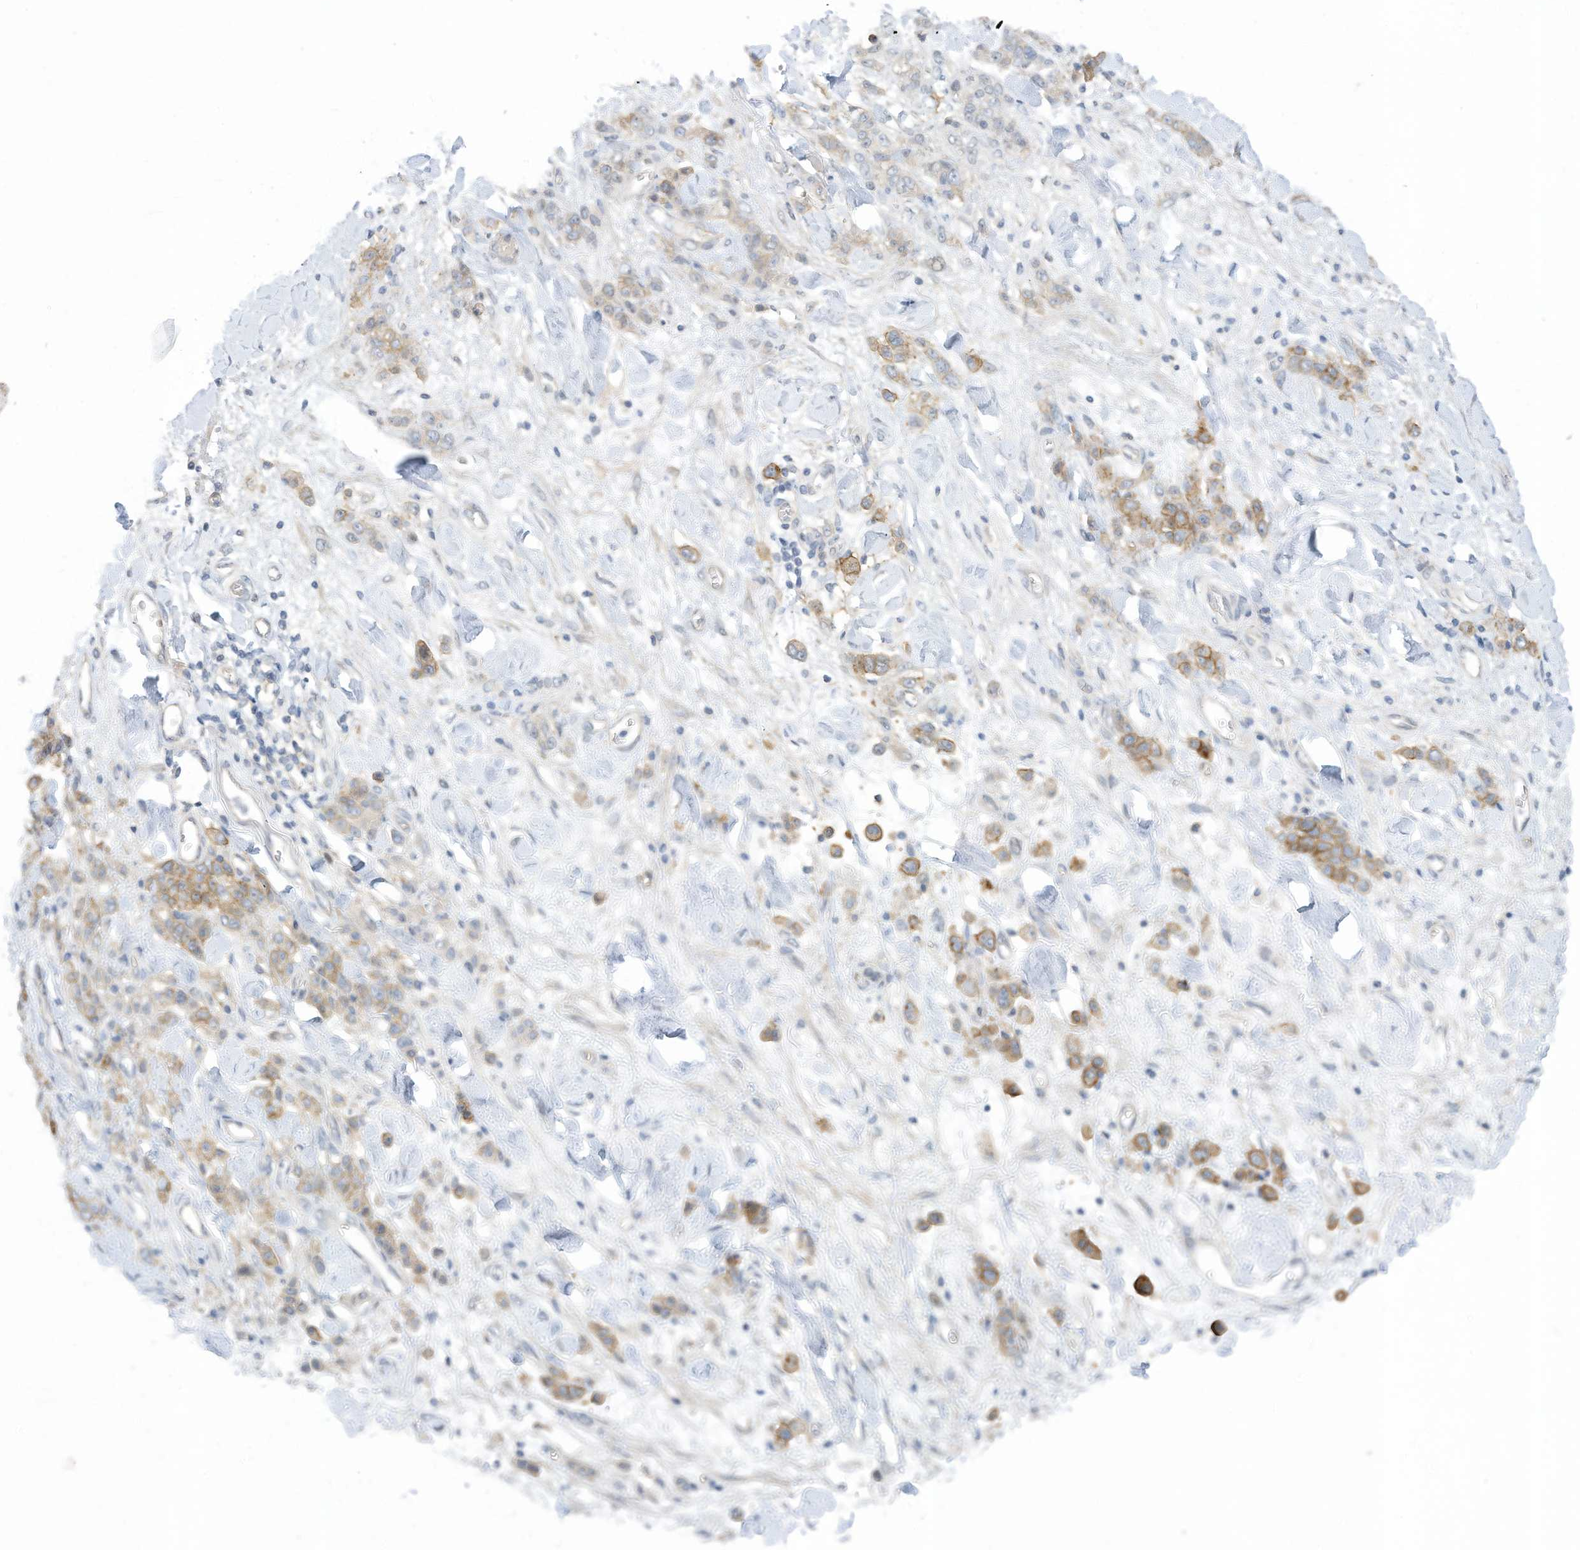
{"staining": {"intensity": "moderate", "quantity": ">75%", "location": "cytoplasmic/membranous"}, "tissue": "stomach cancer", "cell_type": "Tumor cells", "image_type": "cancer", "snomed": [{"axis": "morphology", "description": "Normal tissue, NOS"}, {"axis": "morphology", "description": "Adenocarcinoma, NOS"}, {"axis": "topography", "description": "Stomach"}], "caption": "Human stomach adenocarcinoma stained with a protein marker shows moderate staining in tumor cells.", "gene": "SLC1A5", "patient": {"sex": "male", "age": 82}}